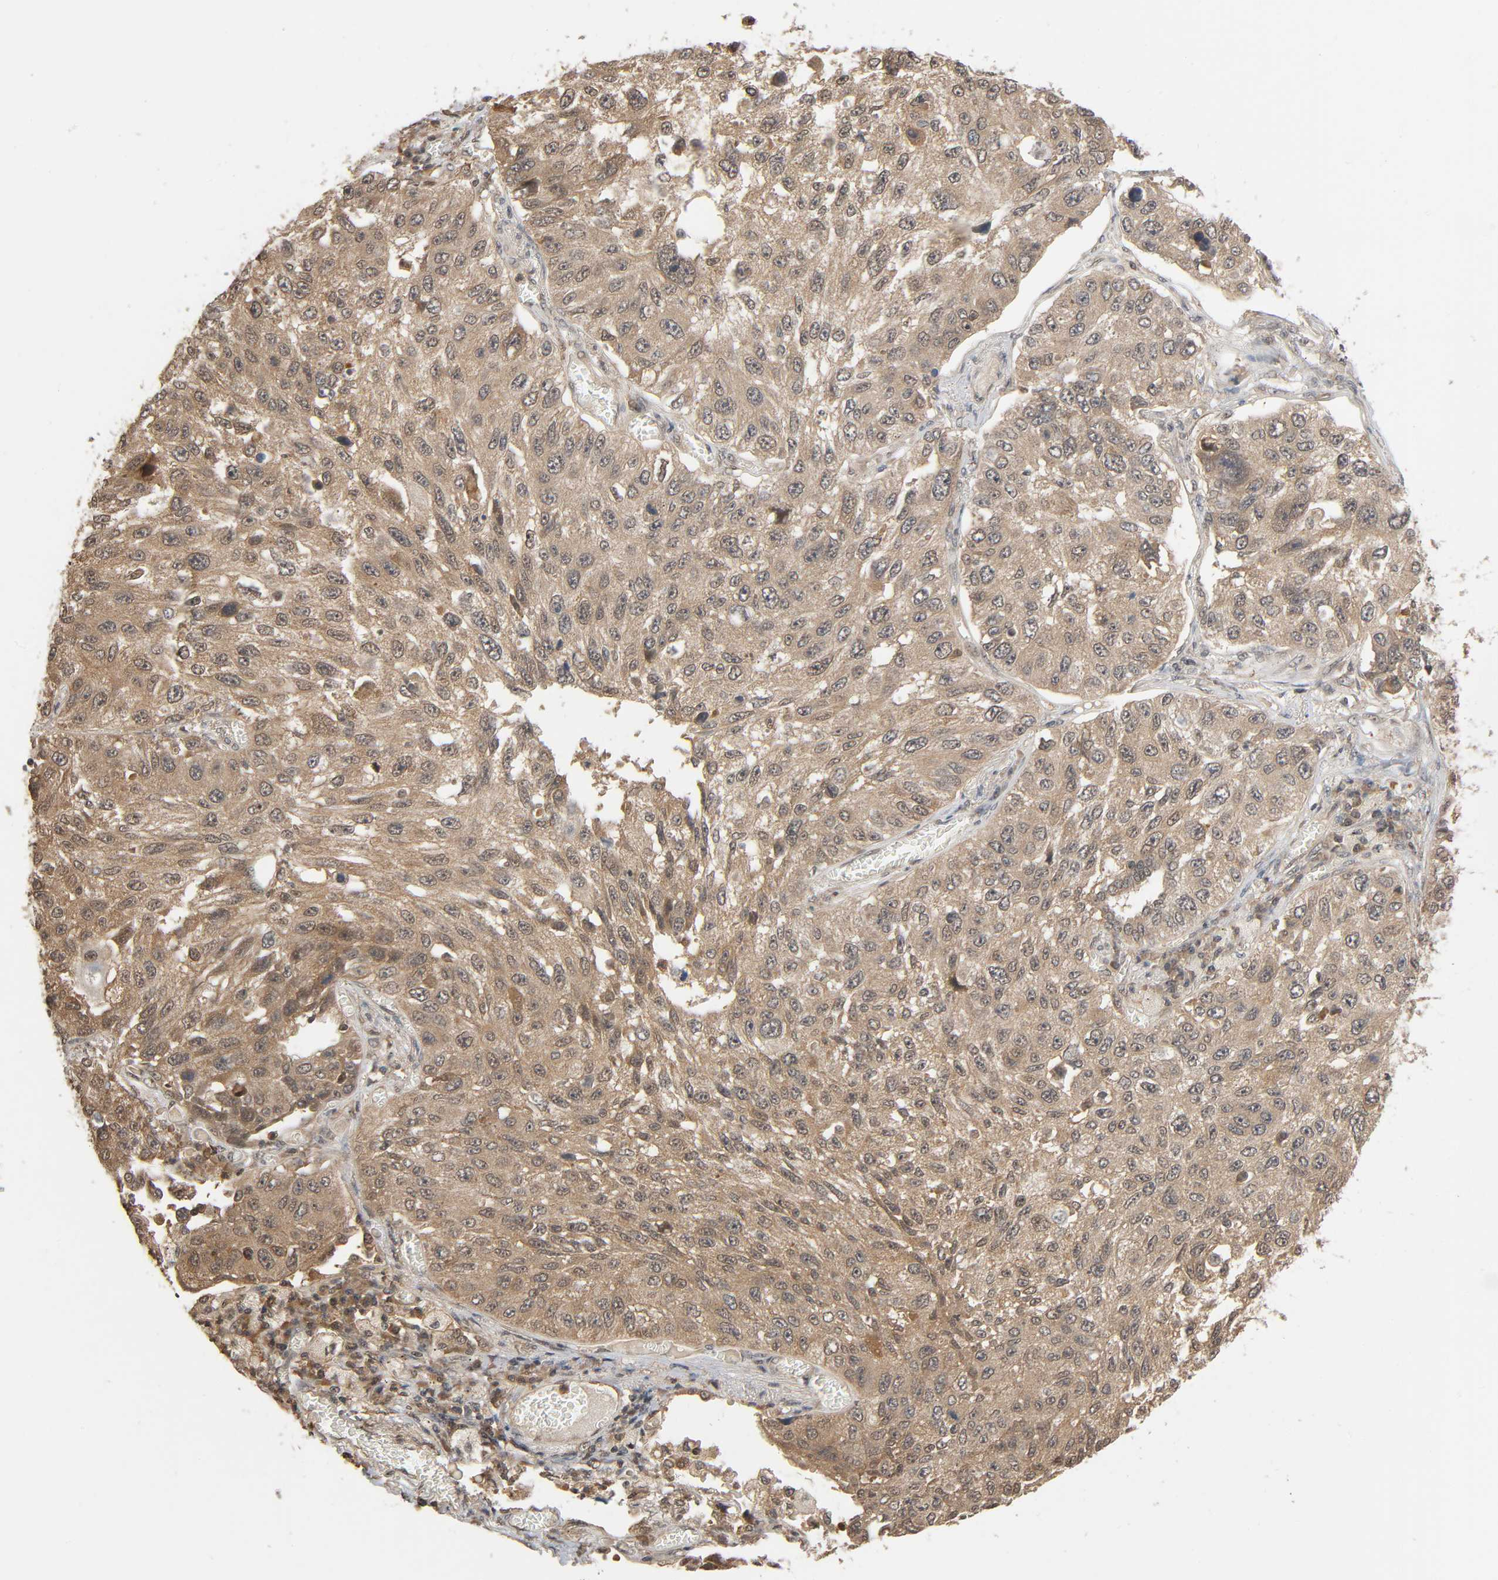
{"staining": {"intensity": "weak", "quantity": ">75%", "location": "cytoplasmic/membranous,nuclear"}, "tissue": "lung cancer", "cell_type": "Tumor cells", "image_type": "cancer", "snomed": [{"axis": "morphology", "description": "Squamous cell carcinoma, NOS"}, {"axis": "topography", "description": "Lung"}], "caption": "The micrograph reveals a brown stain indicating the presence of a protein in the cytoplasmic/membranous and nuclear of tumor cells in lung cancer.", "gene": "NEDD8", "patient": {"sex": "male", "age": 71}}